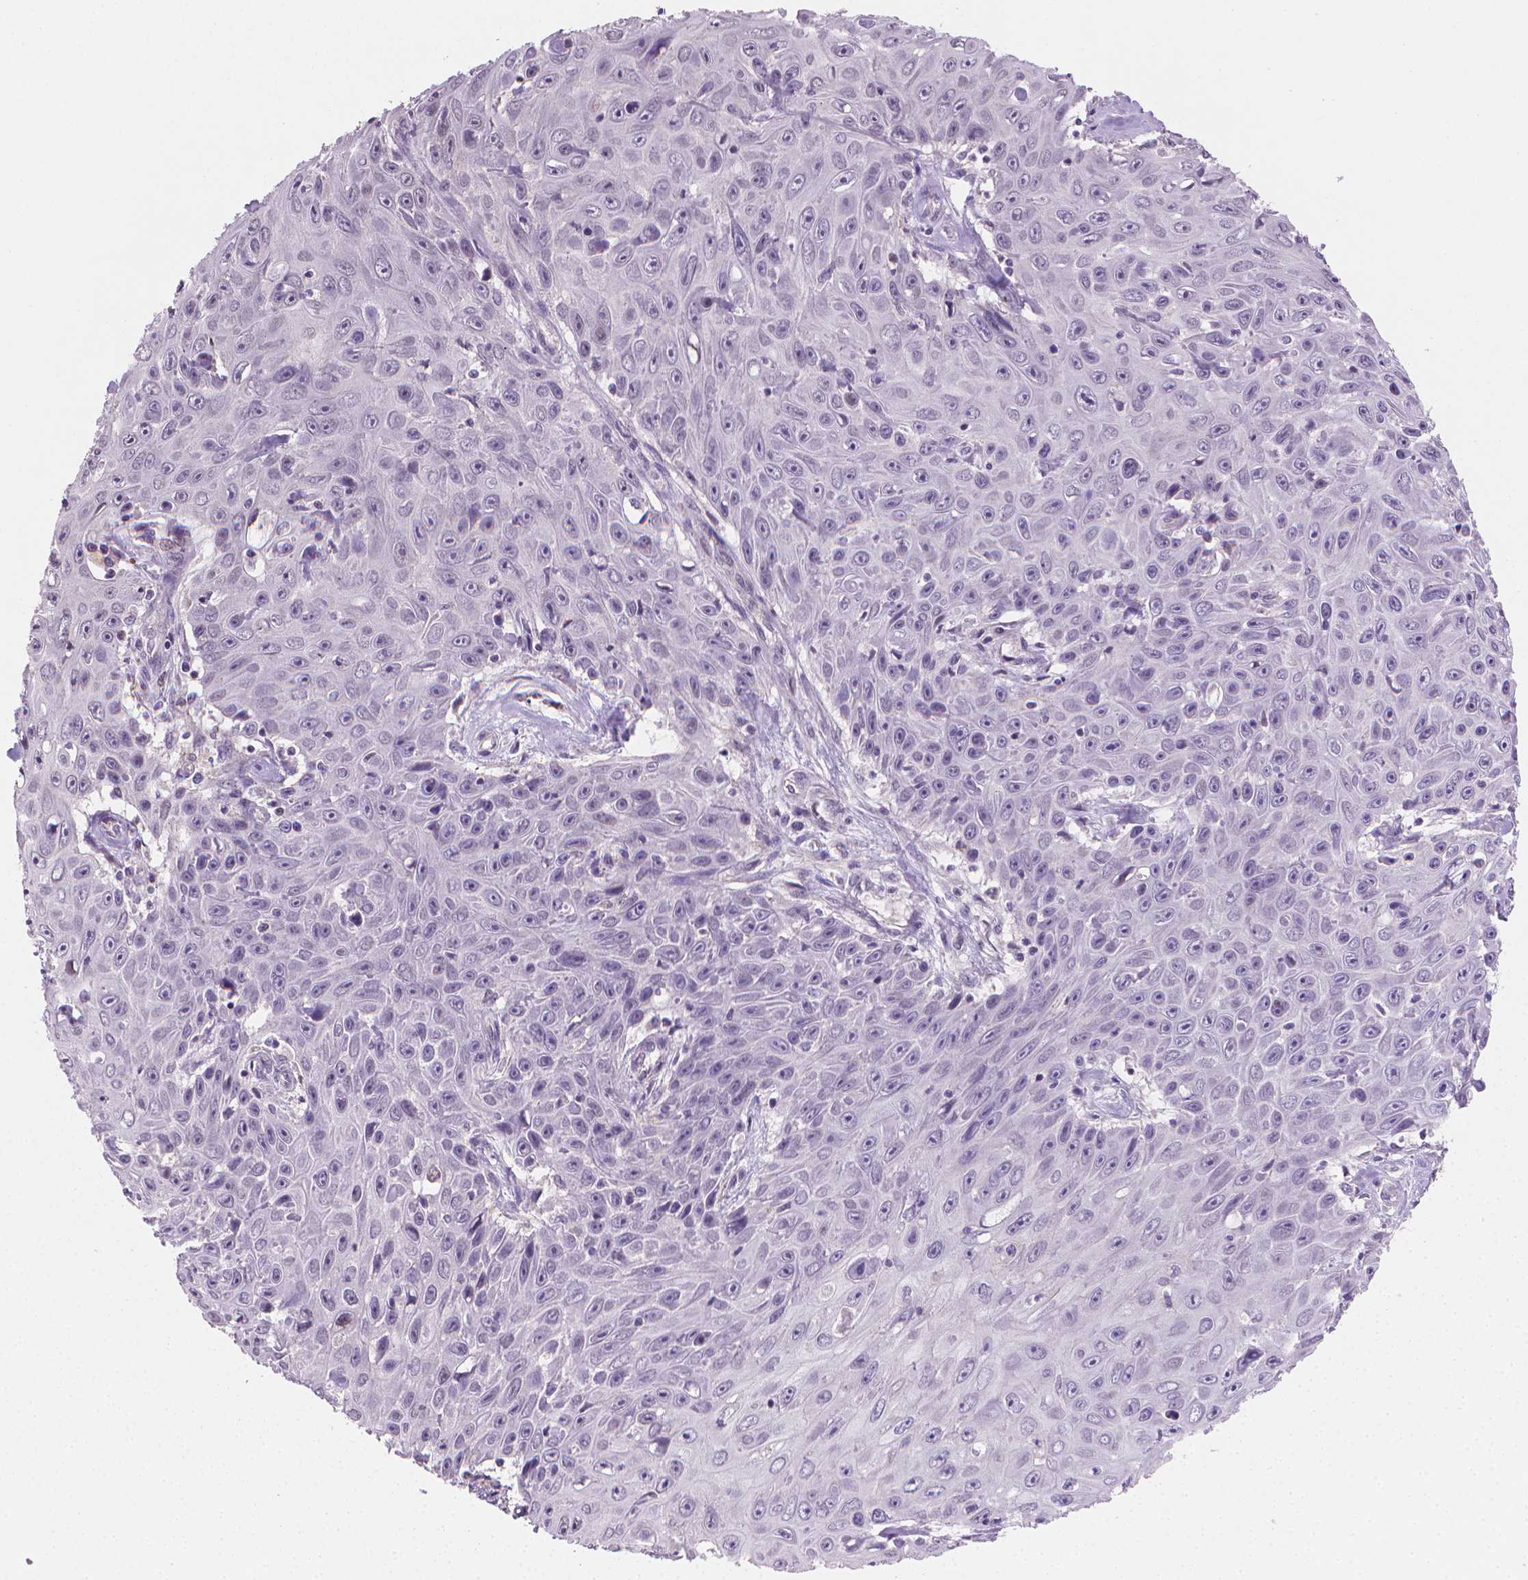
{"staining": {"intensity": "negative", "quantity": "none", "location": "none"}, "tissue": "skin cancer", "cell_type": "Tumor cells", "image_type": "cancer", "snomed": [{"axis": "morphology", "description": "Squamous cell carcinoma, NOS"}, {"axis": "topography", "description": "Skin"}], "caption": "IHC photomicrograph of skin cancer (squamous cell carcinoma) stained for a protein (brown), which exhibits no staining in tumor cells.", "gene": "CLXN", "patient": {"sex": "male", "age": 82}}